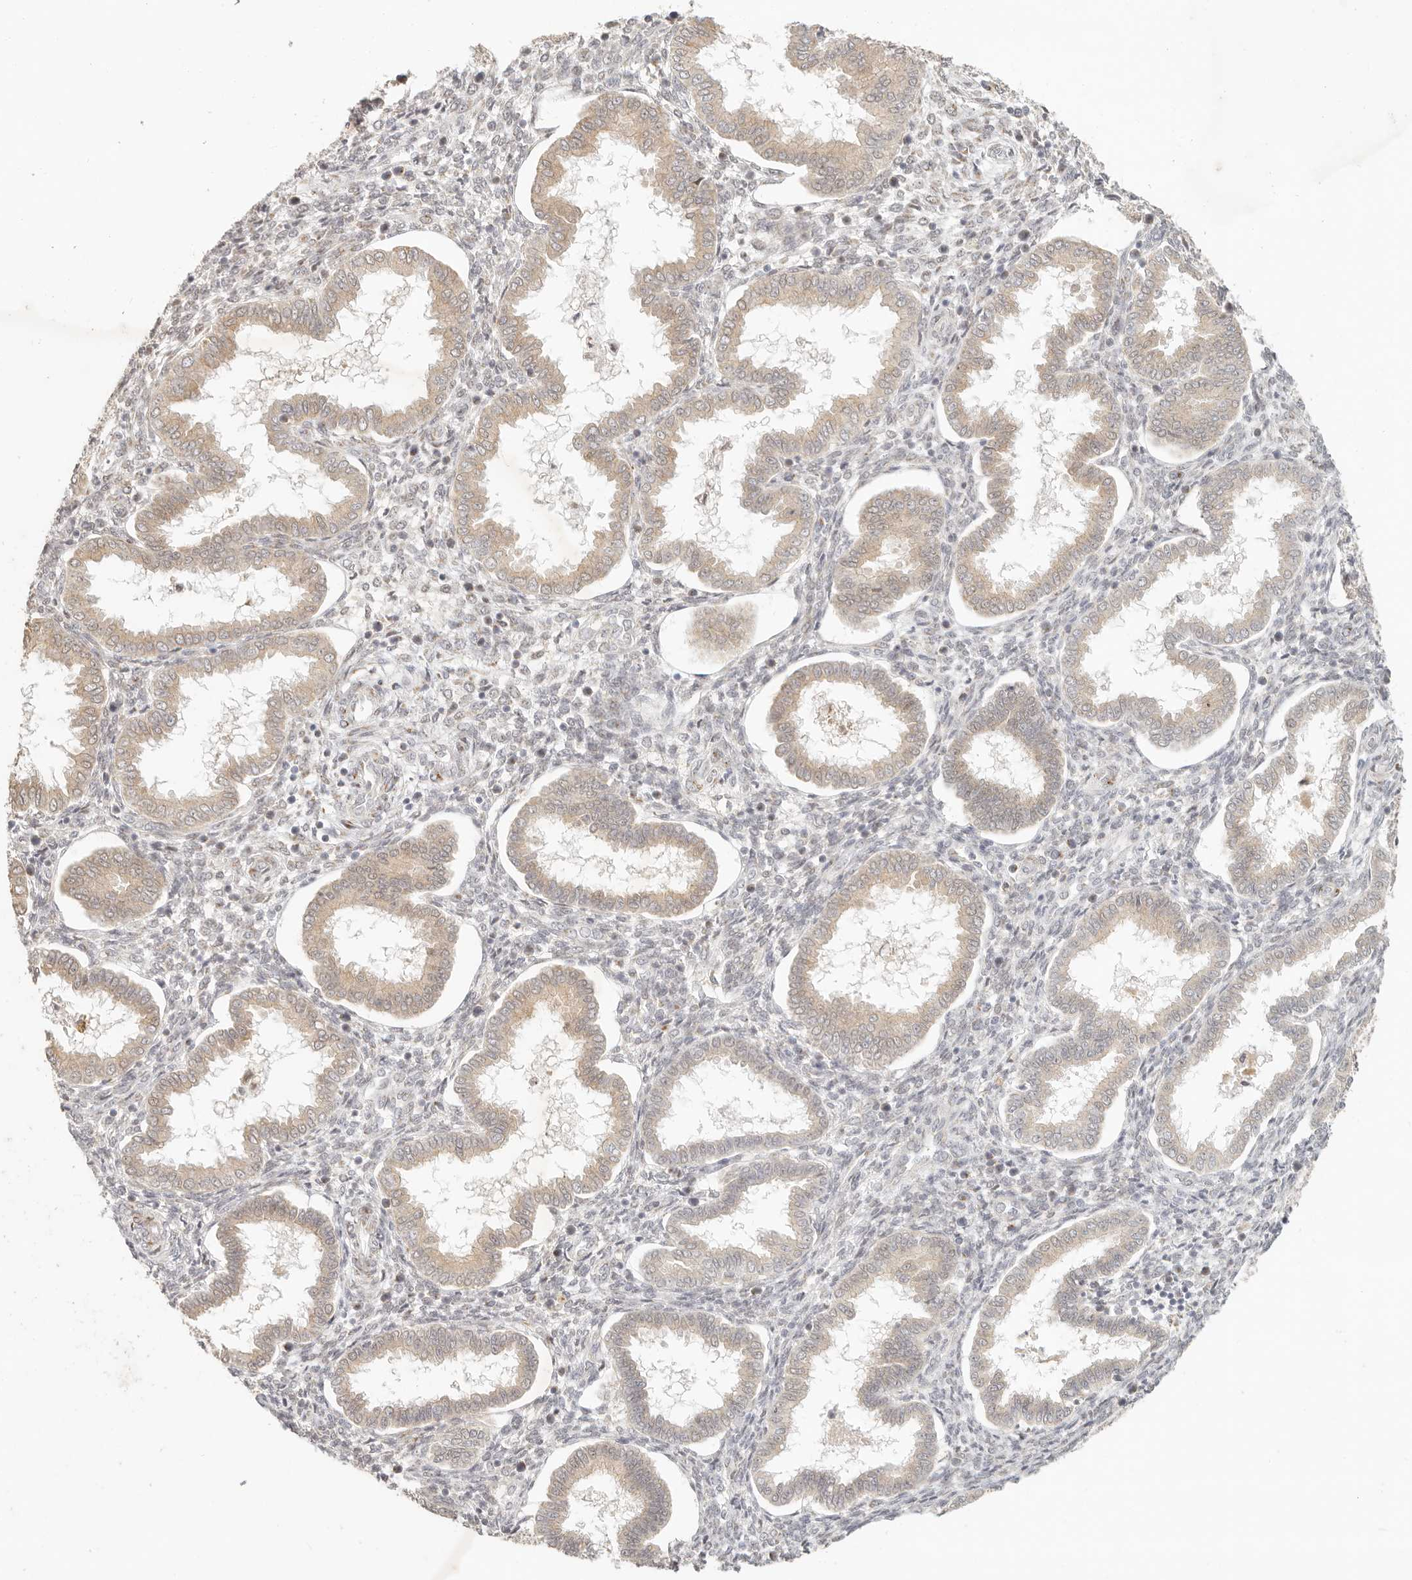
{"staining": {"intensity": "negative", "quantity": "none", "location": "none"}, "tissue": "endometrium", "cell_type": "Cells in endometrial stroma", "image_type": "normal", "snomed": [{"axis": "morphology", "description": "Normal tissue, NOS"}, {"axis": "topography", "description": "Endometrium"}], "caption": "DAB (3,3'-diaminobenzidine) immunohistochemical staining of benign endometrium demonstrates no significant positivity in cells in endometrial stroma. (Immunohistochemistry (ihc), brightfield microscopy, high magnification).", "gene": "FAM20B", "patient": {"sex": "female", "age": 24}}